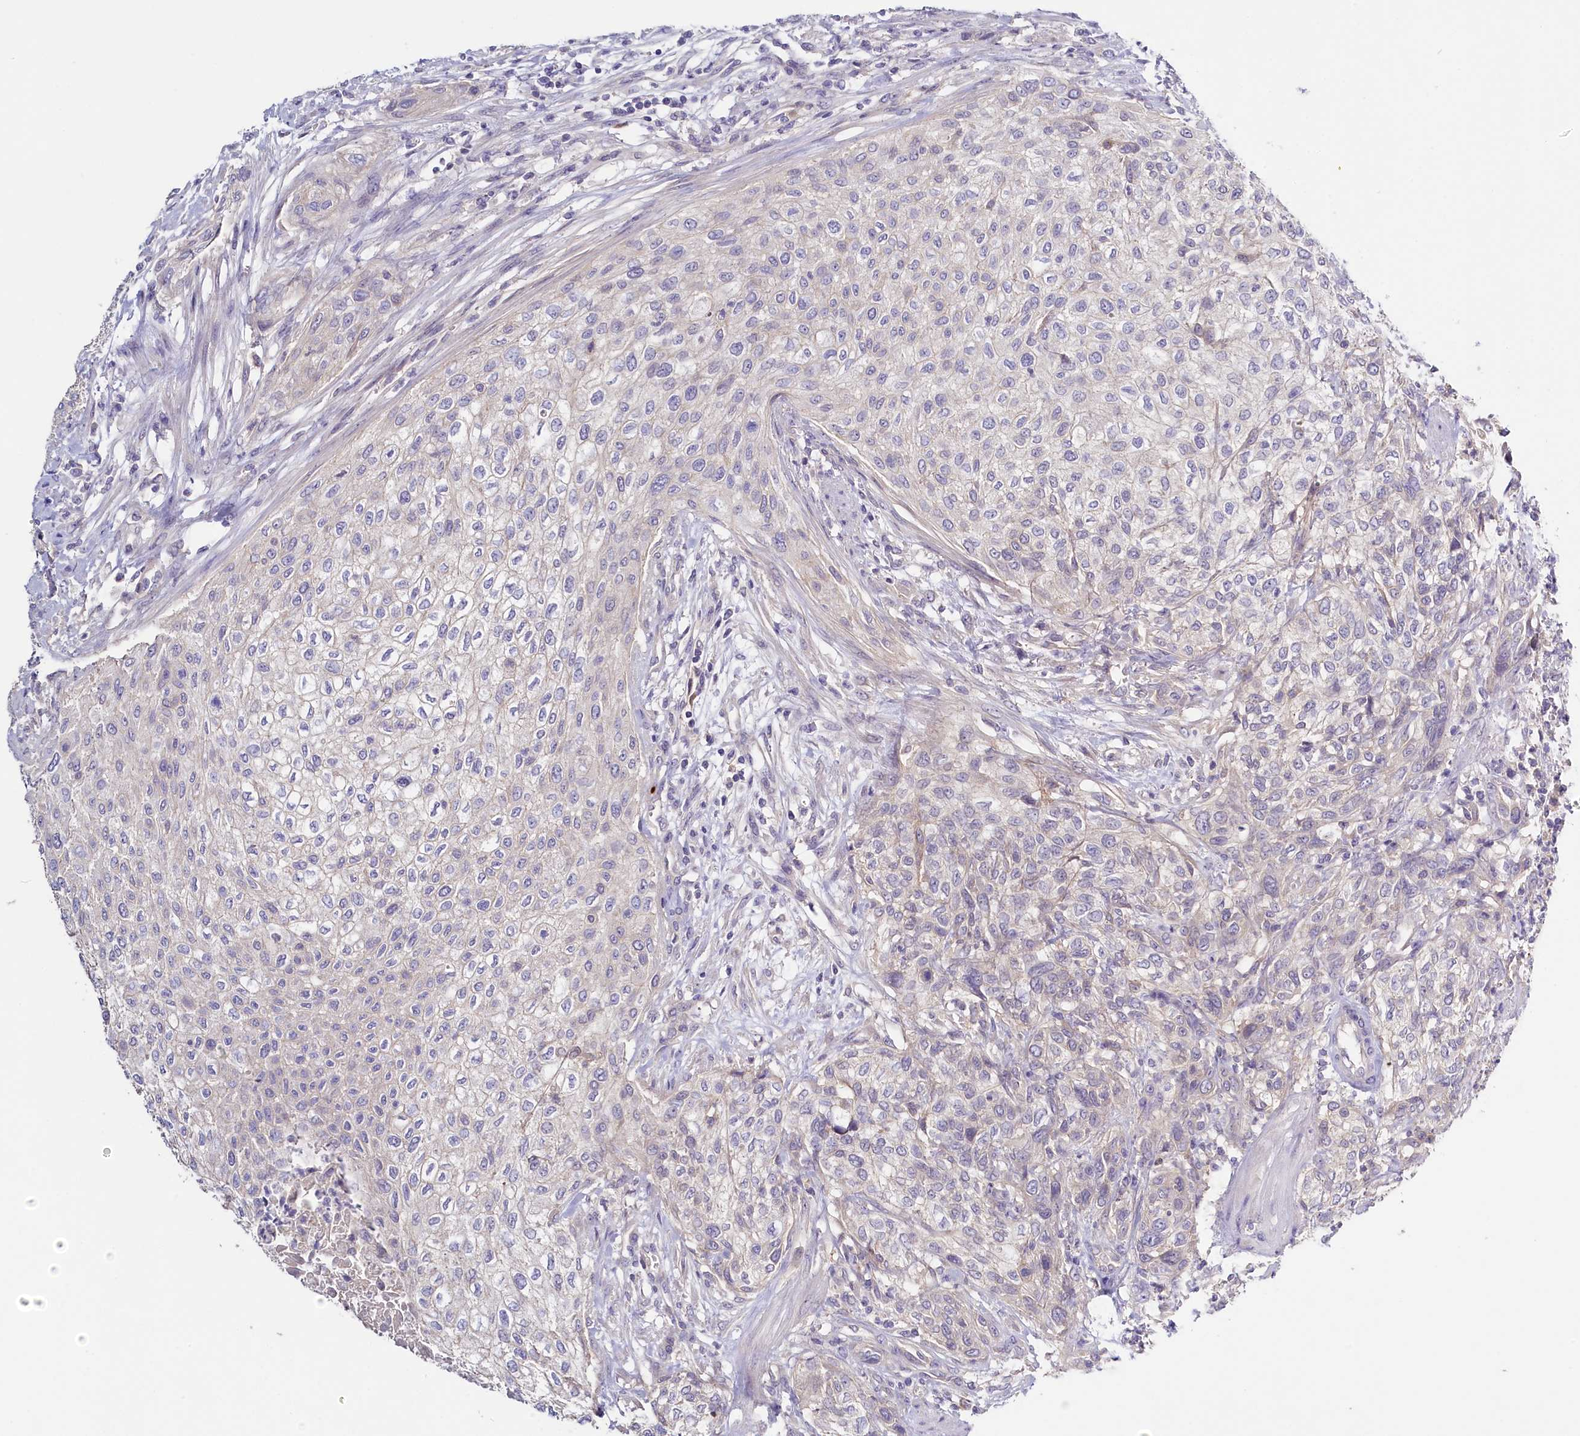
{"staining": {"intensity": "negative", "quantity": "none", "location": "none"}, "tissue": "urothelial cancer", "cell_type": "Tumor cells", "image_type": "cancer", "snomed": [{"axis": "morphology", "description": "Urothelial carcinoma, High grade"}, {"axis": "topography", "description": "Urinary bladder"}], "caption": "Immunohistochemistry micrograph of neoplastic tissue: human urothelial cancer stained with DAB (3,3'-diaminobenzidine) exhibits no significant protein expression in tumor cells. The staining was performed using DAB to visualize the protein expression in brown, while the nuclei were stained in blue with hematoxylin (Magnification: 20x).", "gene": "PDE6D", "patient": {"sex": "male", "age": 35}}